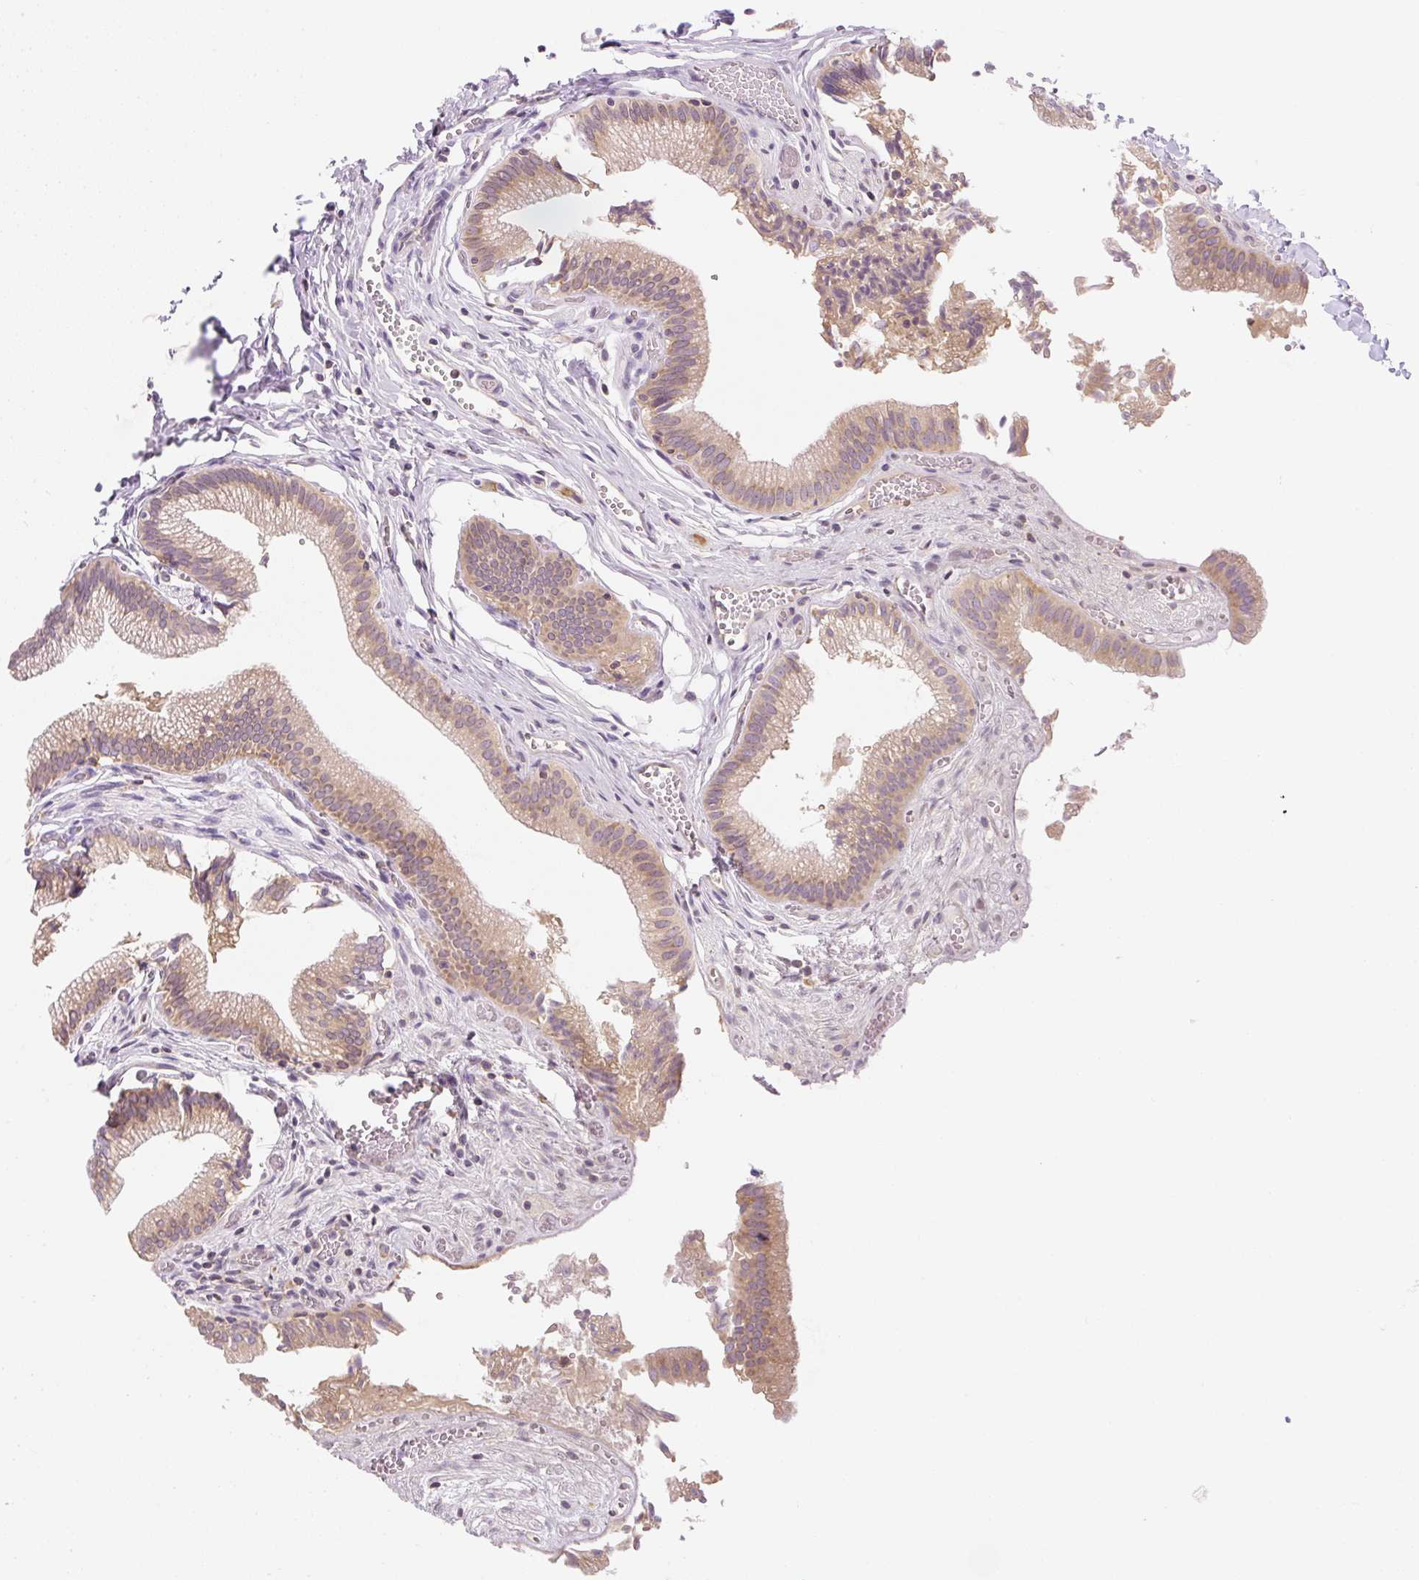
{"staining": {"intensity": "moderate", "quantity": ">75%", "location": "cytoplasmic/membranous"}, "tissue": "gallbladder", "cell_type": "Glandular cells", "image_type": "normal", "snomed": [{"axis": "morphology", "description": "Normal tissue, NOS"}, {"axis": "topography", "description": "Gallbladder"}, {"axis": "topography", "description": "Peripheral nerve tissue"}], "caption": "Protein expression analysis of normal human gallbladder reveals moderate cytoplasmic/membranous expression in about >75% of glandular cells. The protein of interest is stained brown, and the nuclei are stained in blue (DAB IHC with brightfield microscopy, high magnification).", "gene": "RPL18A", "patient": {"sex": "male", "age": 17}}